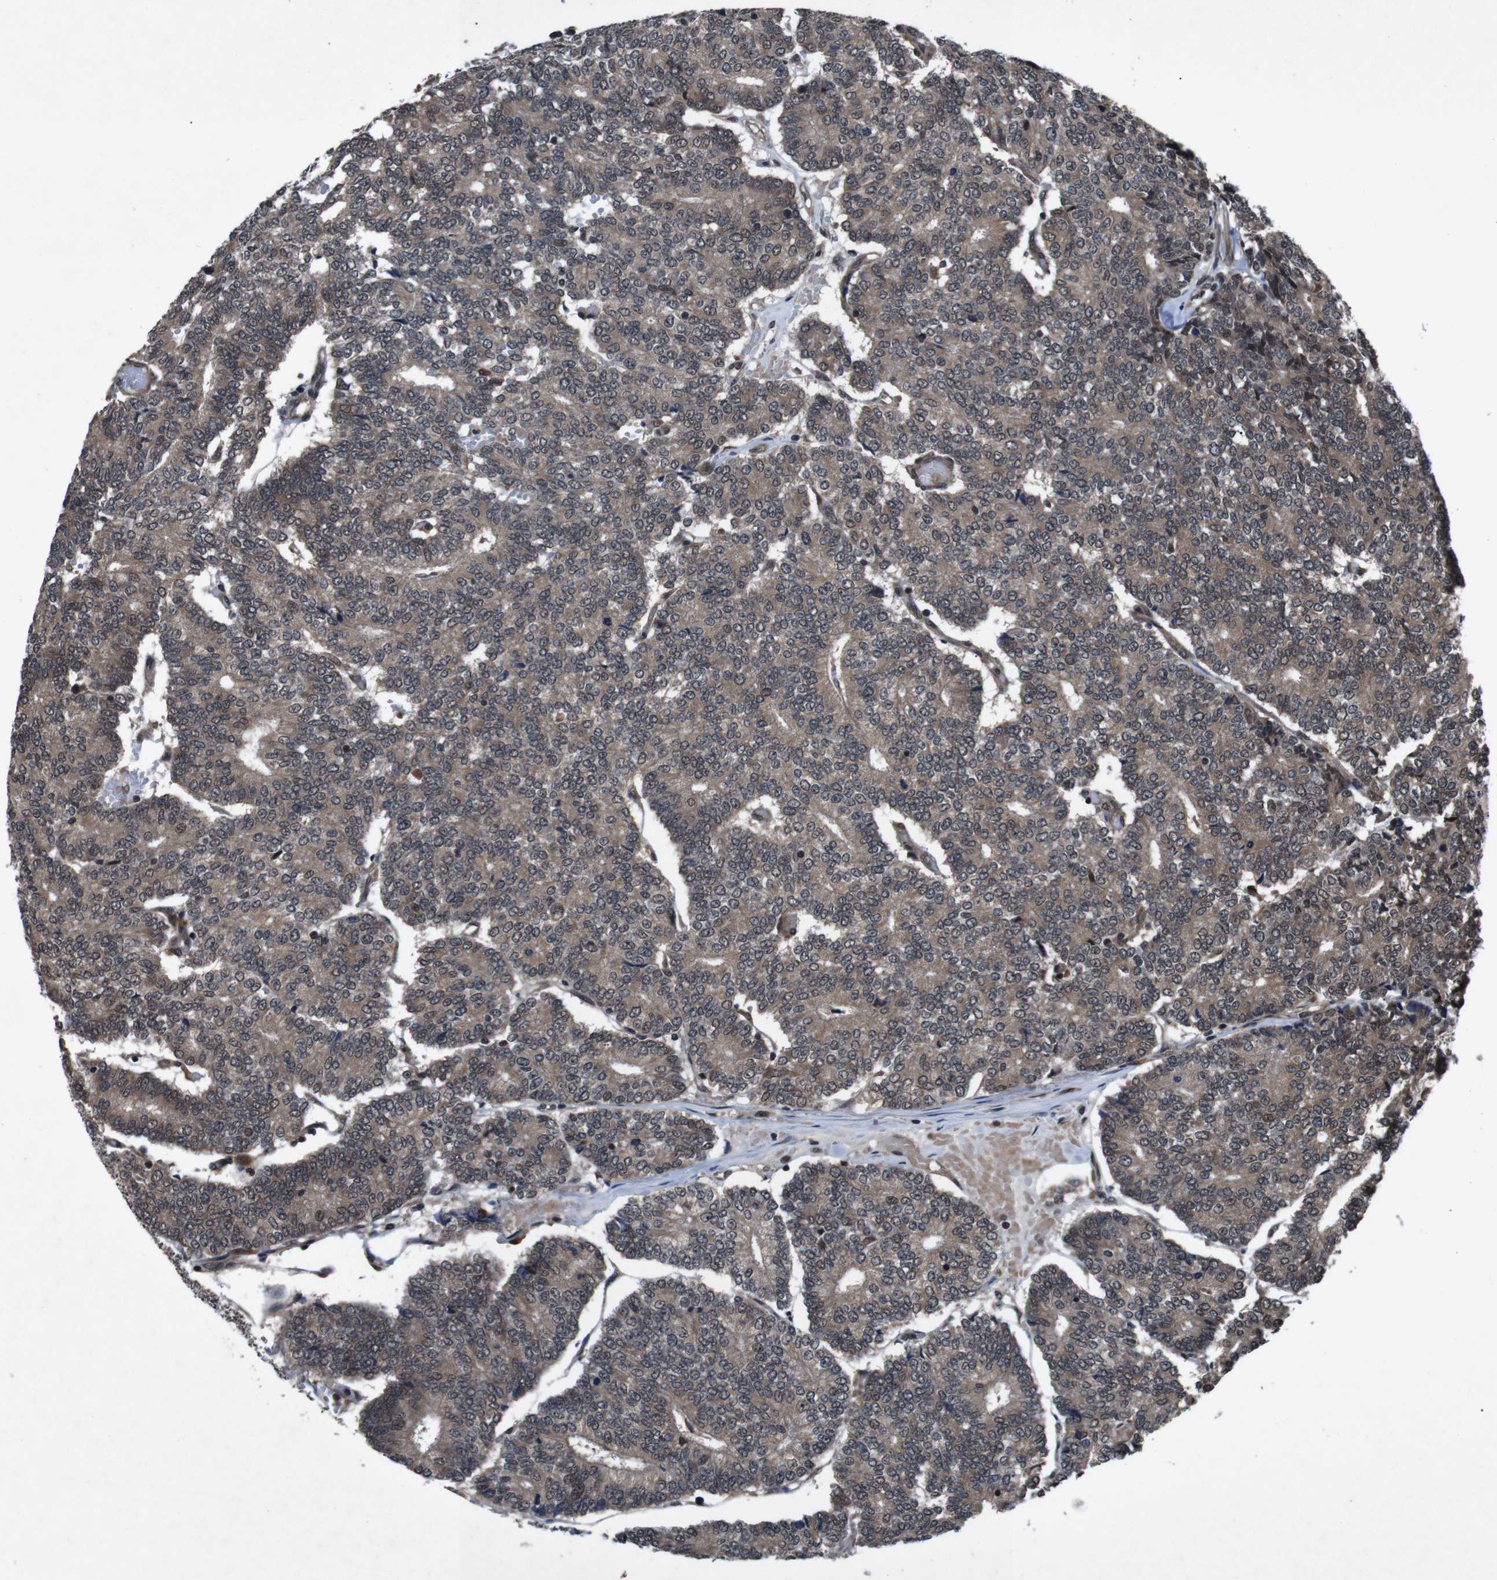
{"staining": {"intensity": "moderate", "quantity": ">75%", "location": "cytoplasmic/membranous"}, "tissue": "prostate cancer", "cell_type": "Tumor cells", "image_type": "cancer", "snomed": [{"axis": "morphology", "description": "Normal tissue, NOS"}, {"axis": "morphology", "description": "Adenocarcinoma, High grade"}, {"axis": "topography", "description": "Prostate"}, {"axis": "topography", "description": "Seminal veicle"}], "caption": "There is medium levels of moderate cytoplasmic/membranous staining in tumor cells of high-grade adenocarcinoma (prostate), as demonstrated by immunohistochemical staining (brown color).", "gene": "SOCS1", "patient": {"sex": "male", "age": 55}}